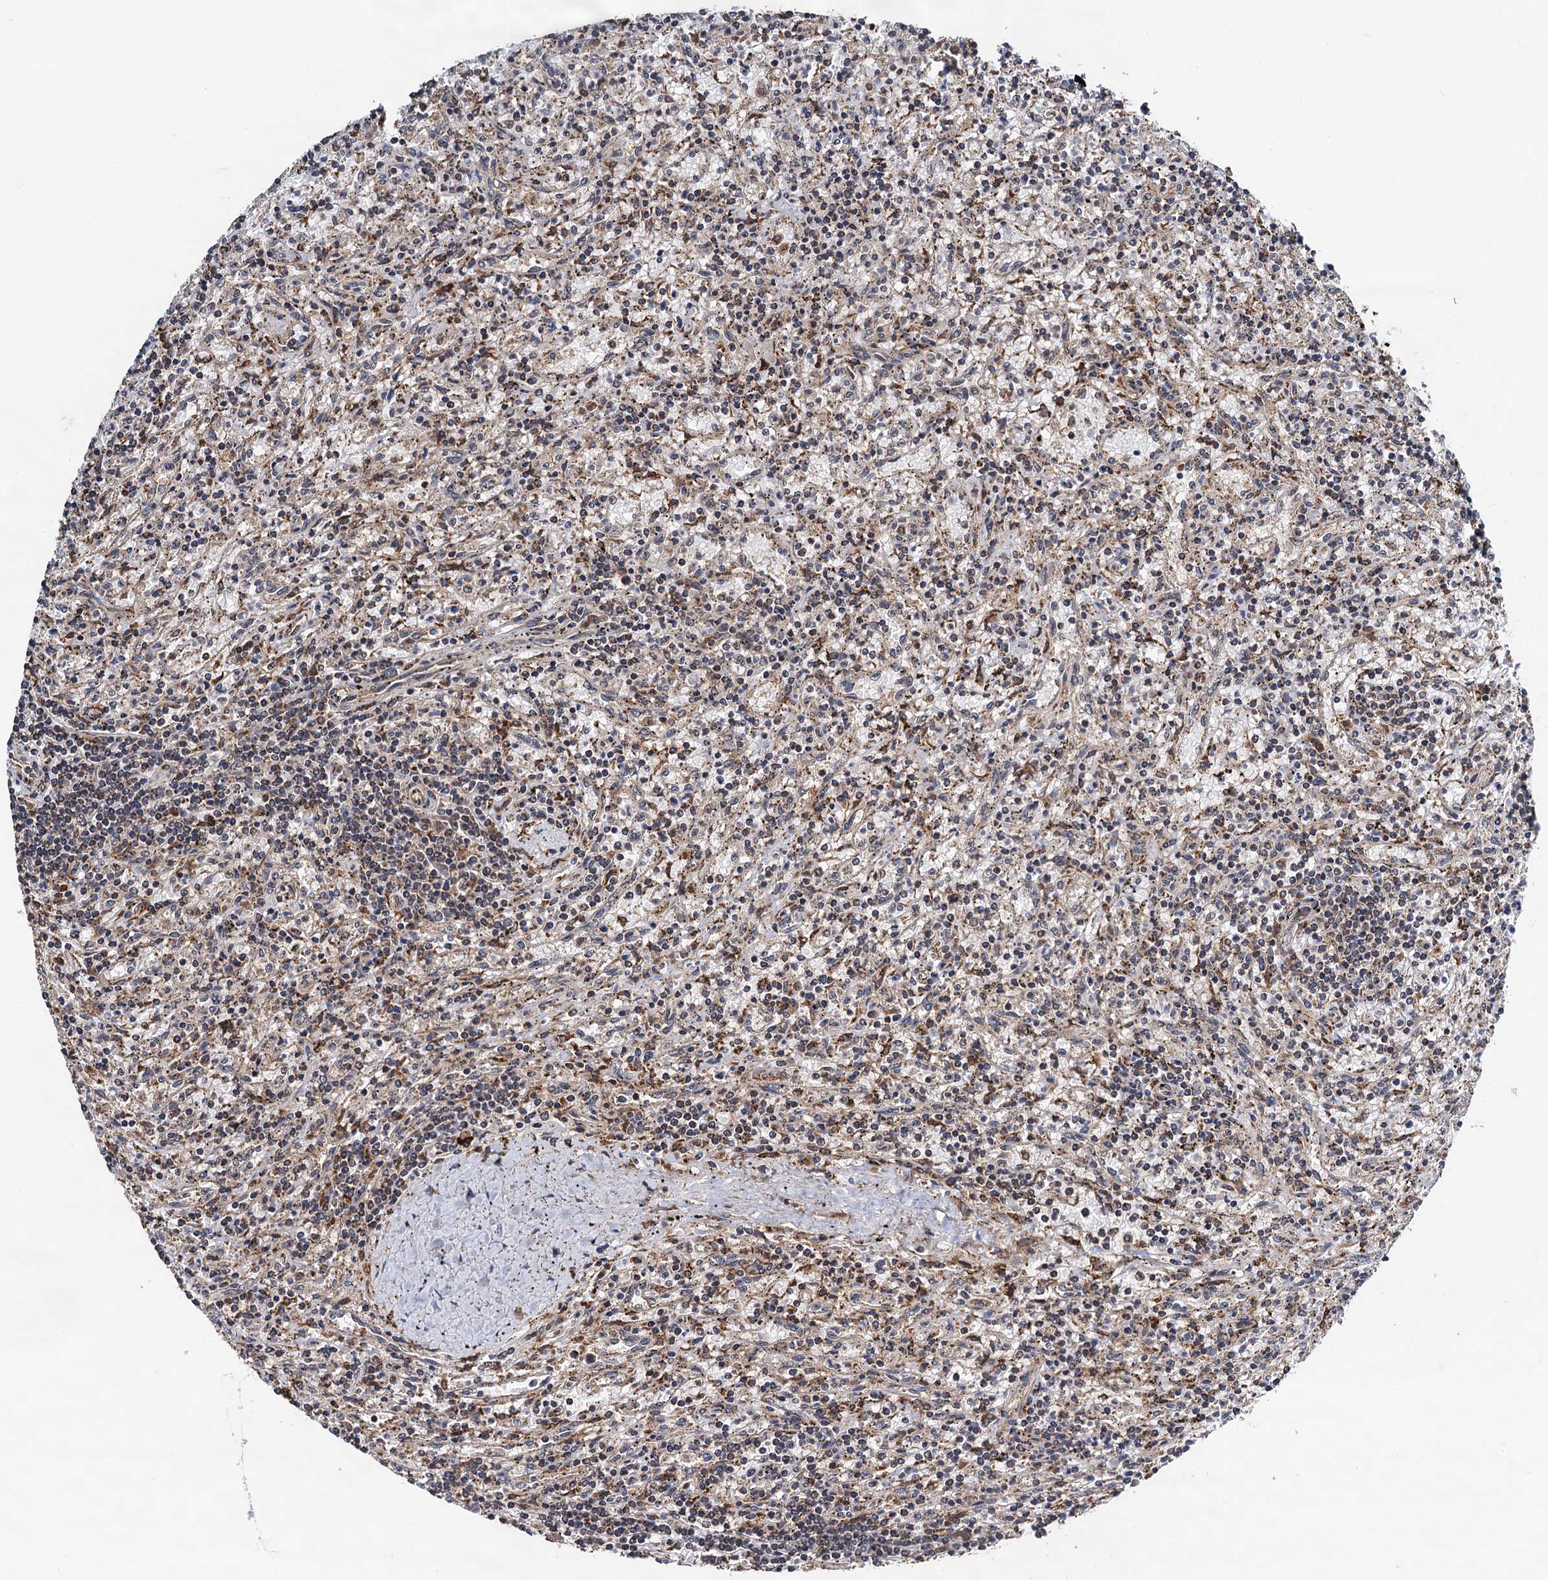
{"staining": {"intensity": "weak", "quantity": "25%-75%", "location": "cytoplasmic/membranous"}, "tissue": "lymphoma", "cell_type": "Tumor cells", "image_type": "cancer", "snomed": [{"axis": "morphology", "description": "Malignant lymphoma, non-Hodgkin's type, Low grade"}, {"axis": "topography", "description": "Spleen"}], "caption": "Immunohistochemistry (DAB (3,3'-diaminobenzidine)) staining of low-grade malignant lymphoma, non-Hodgkin's type demonstrates weak cytoplasmic/membranous protein staining in about 25%-75% of tumor cells.", "gene": "CMPK2", "patient": {"sex": "male", "age": 76}}